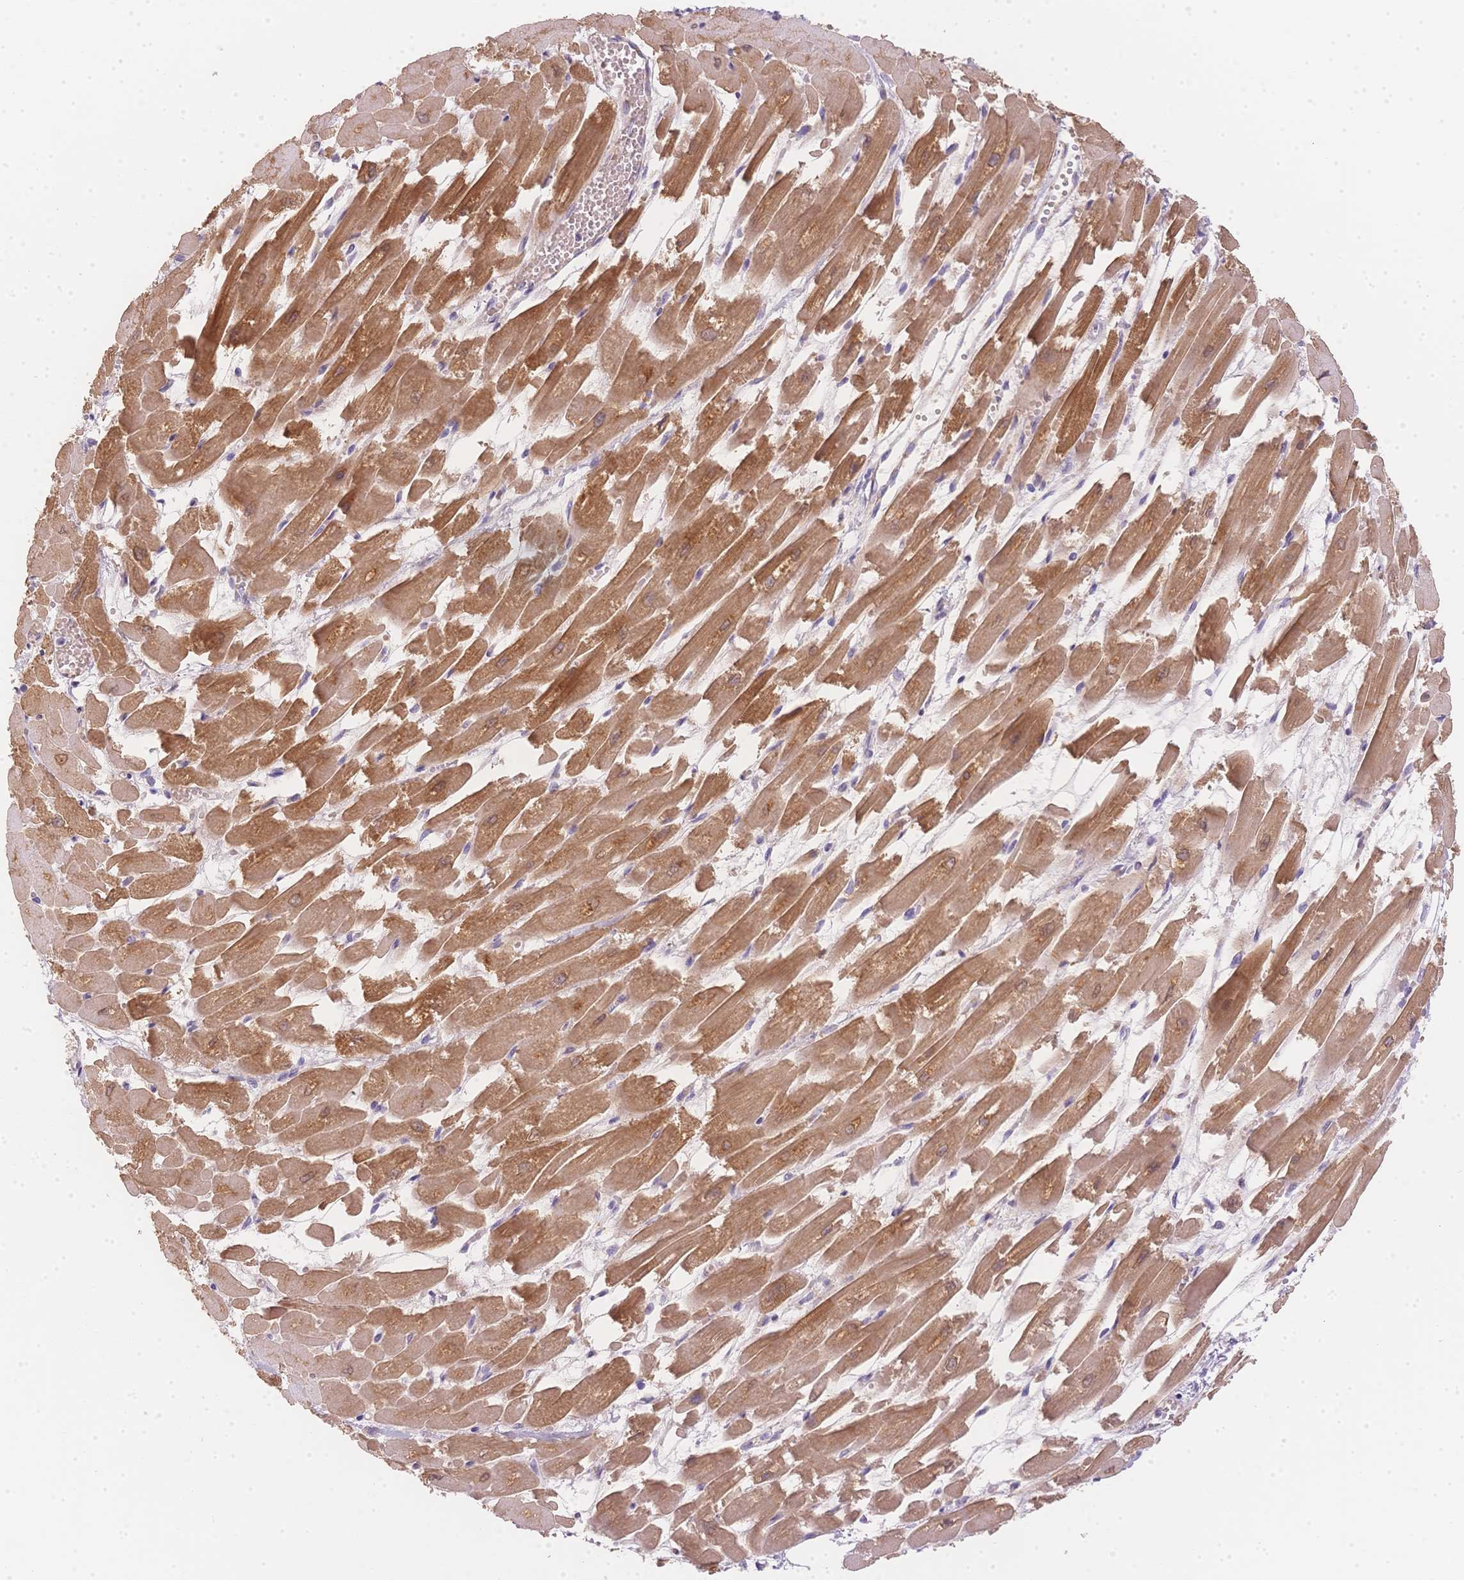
{"staining": {"intensity": "moderate", "quantity": ">75%", "location": "cytoplasmic/membranous"}, "tissue": "heart muscle", "cell_type": "Cardiomyocytes", "image_type": "normal", "snomed": [{"axis": "morphology", "description": "Normal tissue, NOS"}, {"axis": "topography", "description": "Heart"}], "caption": "This is a micrograph of immunohistochemistry staining of benign heart muscle, which shows moderate staining in the cytoplasmic/membranous of cardiomyocytes.", "gene": "SMYD1", "patient": {"sex": "female", "age": 52}}